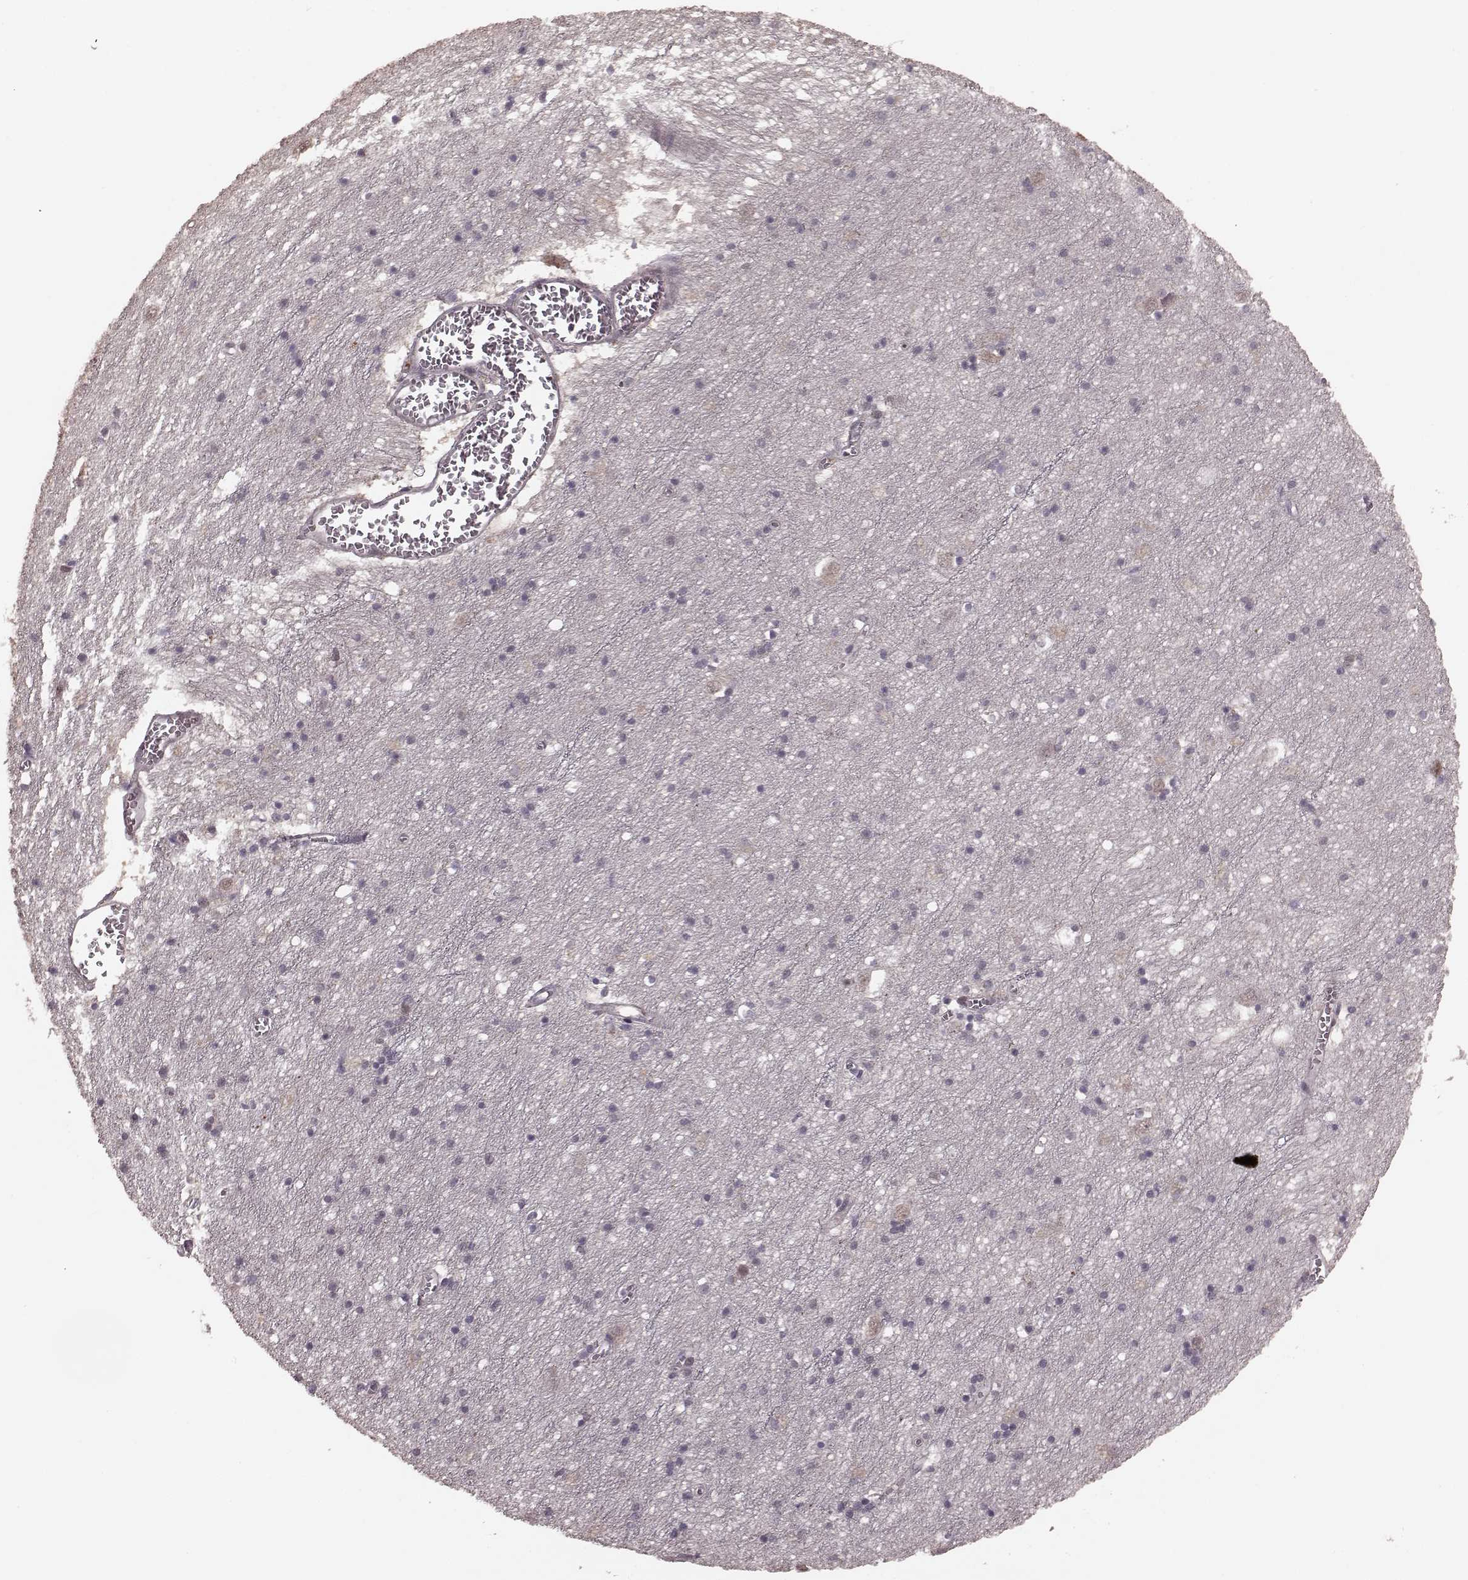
{"staining": {"intensity": "negative", "quantity": "none", "location": "none"}, "tissue": "cerebral cortex", "cell_type": "Endothelial cells", "image_type": "normal", "snomed": [{"axis": "morphology", "description": "Normal tissue, NOS"}, {"axis": "topography", "description": "Cerebral cortex"}], "caption": "An image of cerebral cortex stained for a protein shows no brown staining in endothelial cells. The staining was performed using DAB (3,3'-diaminobenzidine) to visualize the protein expression in brown, while the nuclei were stained in blue with hematoxylin (Magnification: 20x).", "gene": "PLCB4", "patient": {"sex": "male", "age": 70}}